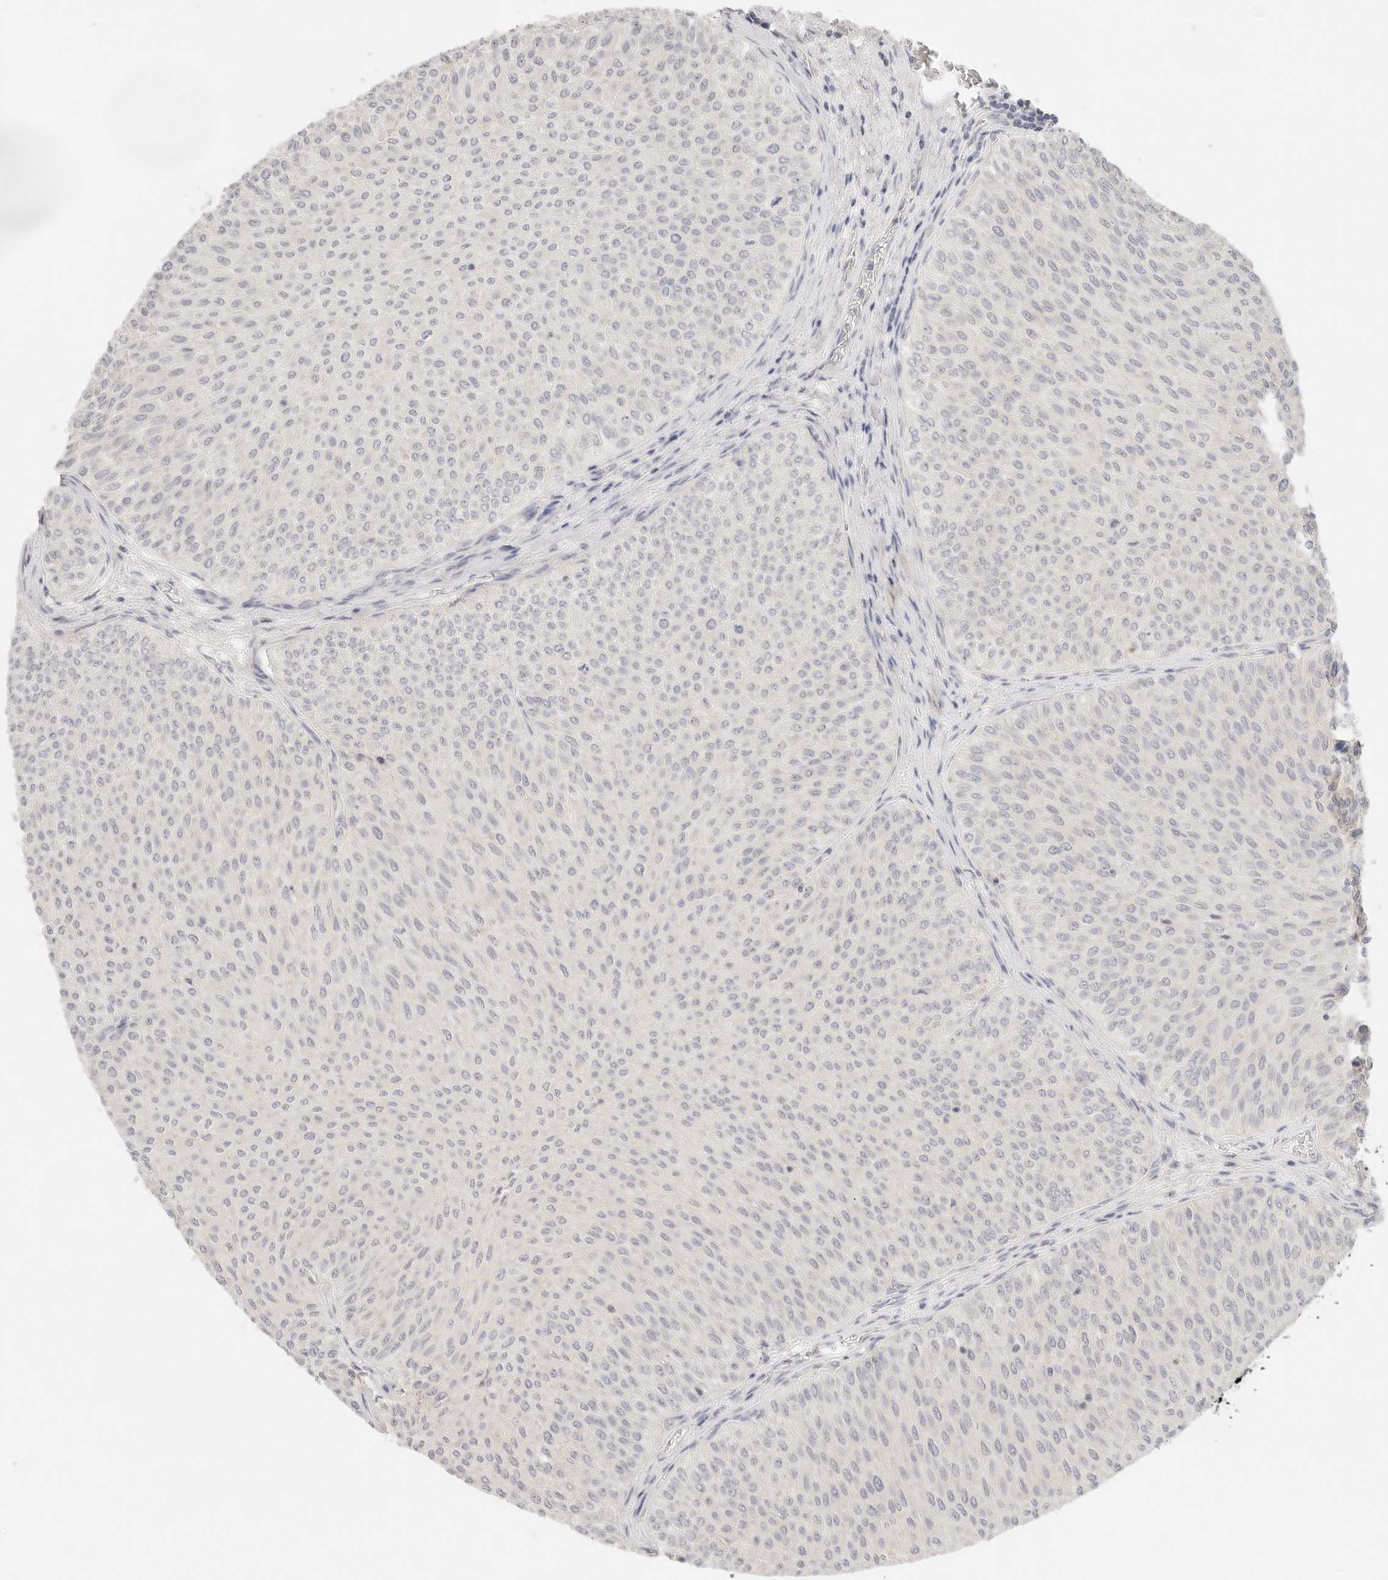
{"staining": {"intensity": "negative", "quantity": "none", "location": "none"}, "tissue": "urothelial cancer", "cell_type": "Tumor cells", "image_type": "cancer", "snomed": [{"axis": "morphology", "description": "Urothelial carcinoma, Low grade"}, {"axis": "topography", "description": "Urinary bladder"}], "caption": "This is a micrograph of immunohistochemistry (IHC) staining of urothelial carcinoma (low-grade), which shows no positivity in tumor cells.", "gene": "SPHK1", "patient": {"sex": "male", "age": 78}}